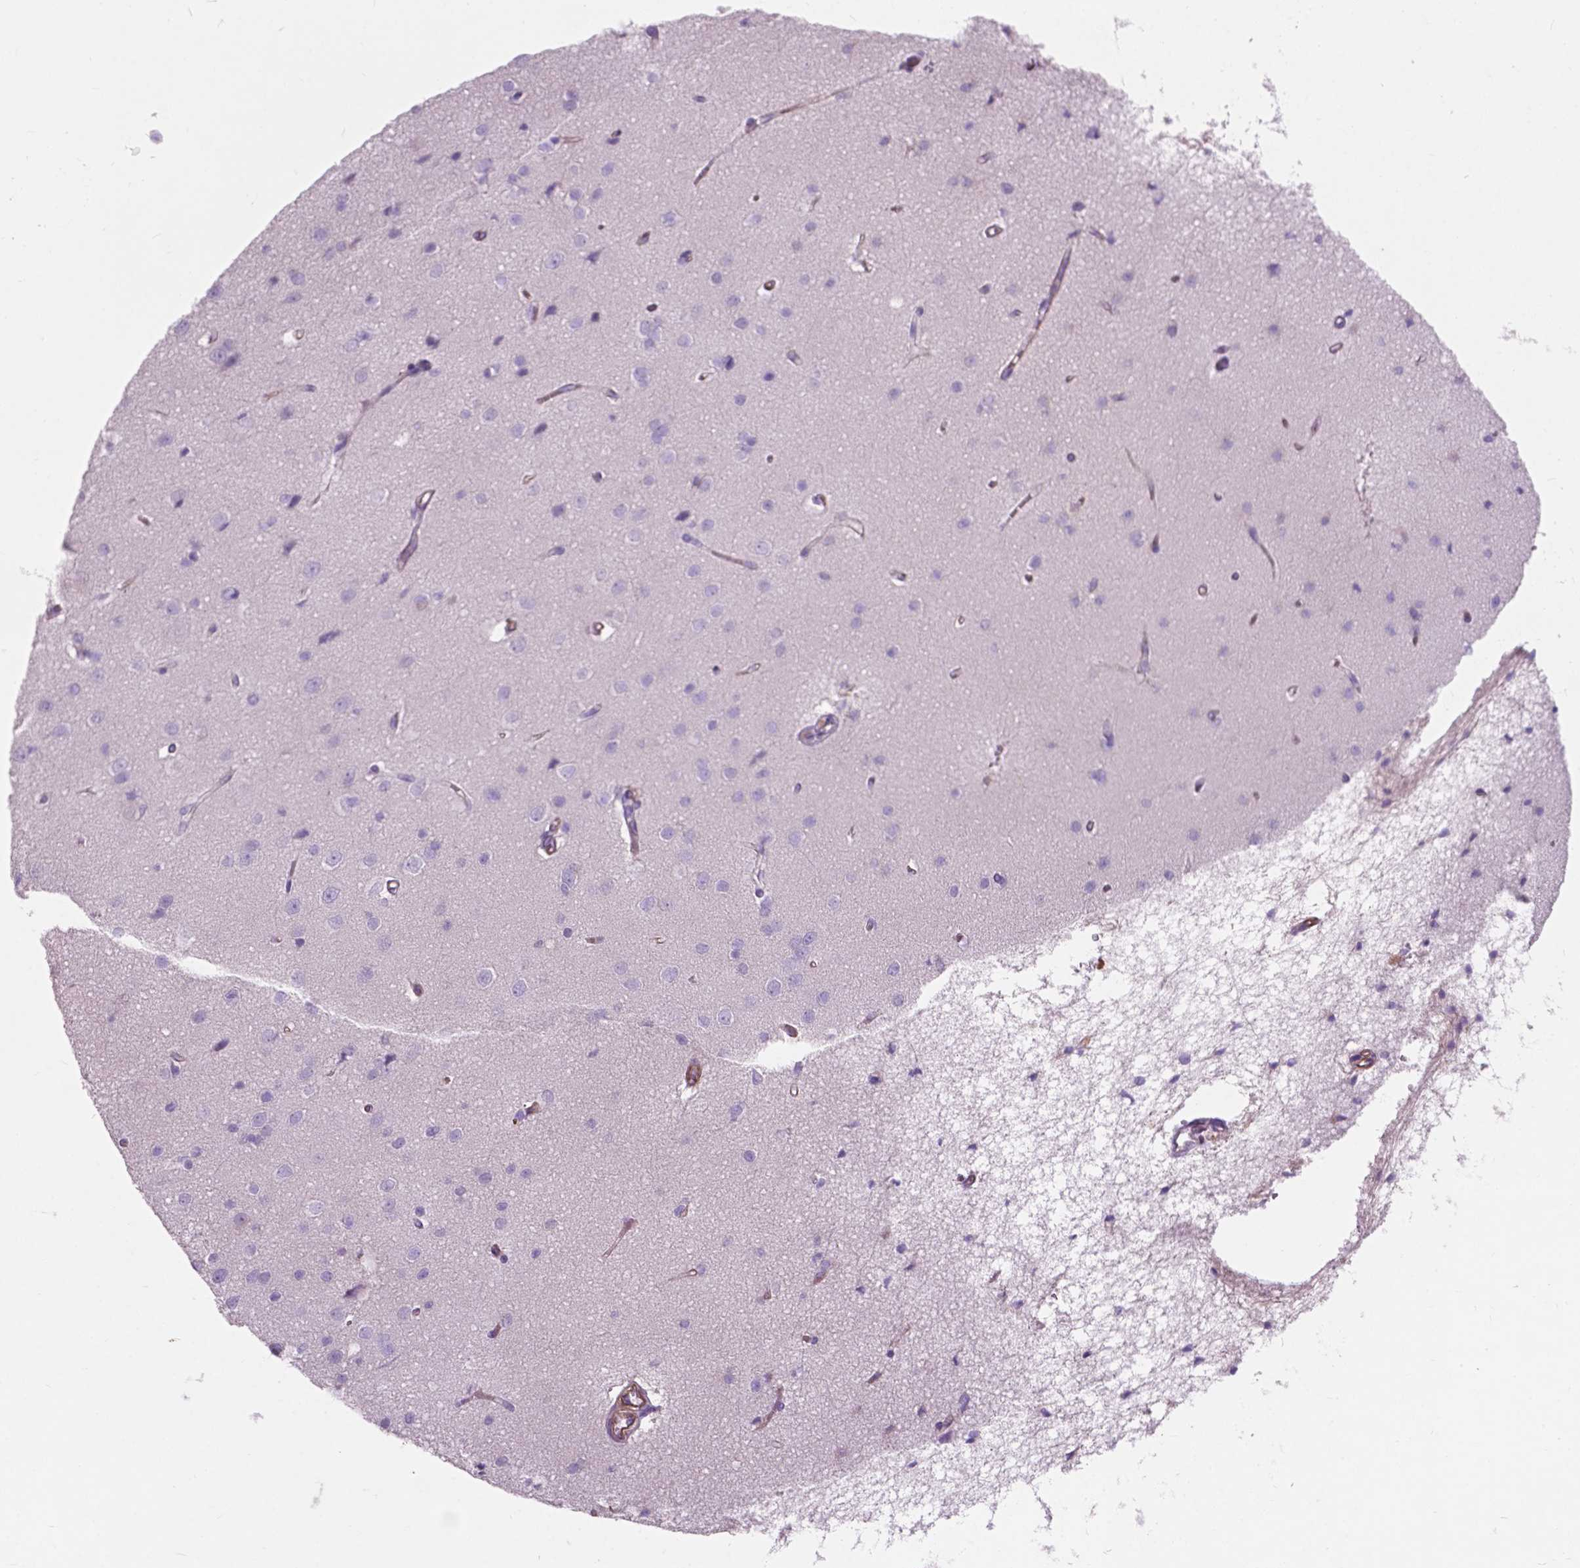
{"staining": {"intensity": "moderate", "quantity": "25%-75%", "location": "cytoplasmic/membranous"}, "tissue": "cerebral cortex", "cell_type": "Endothelial cells", "image_type": "normal", "snomed": [{"axis": "morphology", "description": "Normal tissue, NOS"}, {"axis": "topography", "description": "Cerebral cortex"}], "caption": "Immunohistochemistry (IHC) histopathology image of benign cerebral cortex: human cerebral cortex stained using IHC demonstrates medium levels of moderate protein expression localized specifically in the cytoplasmic/membranous of endothelial cells, appearing as a cytoplasmic/membranous brown color.", "gene": "AMOT", "patient": {"sex": "male", "age": 37}}